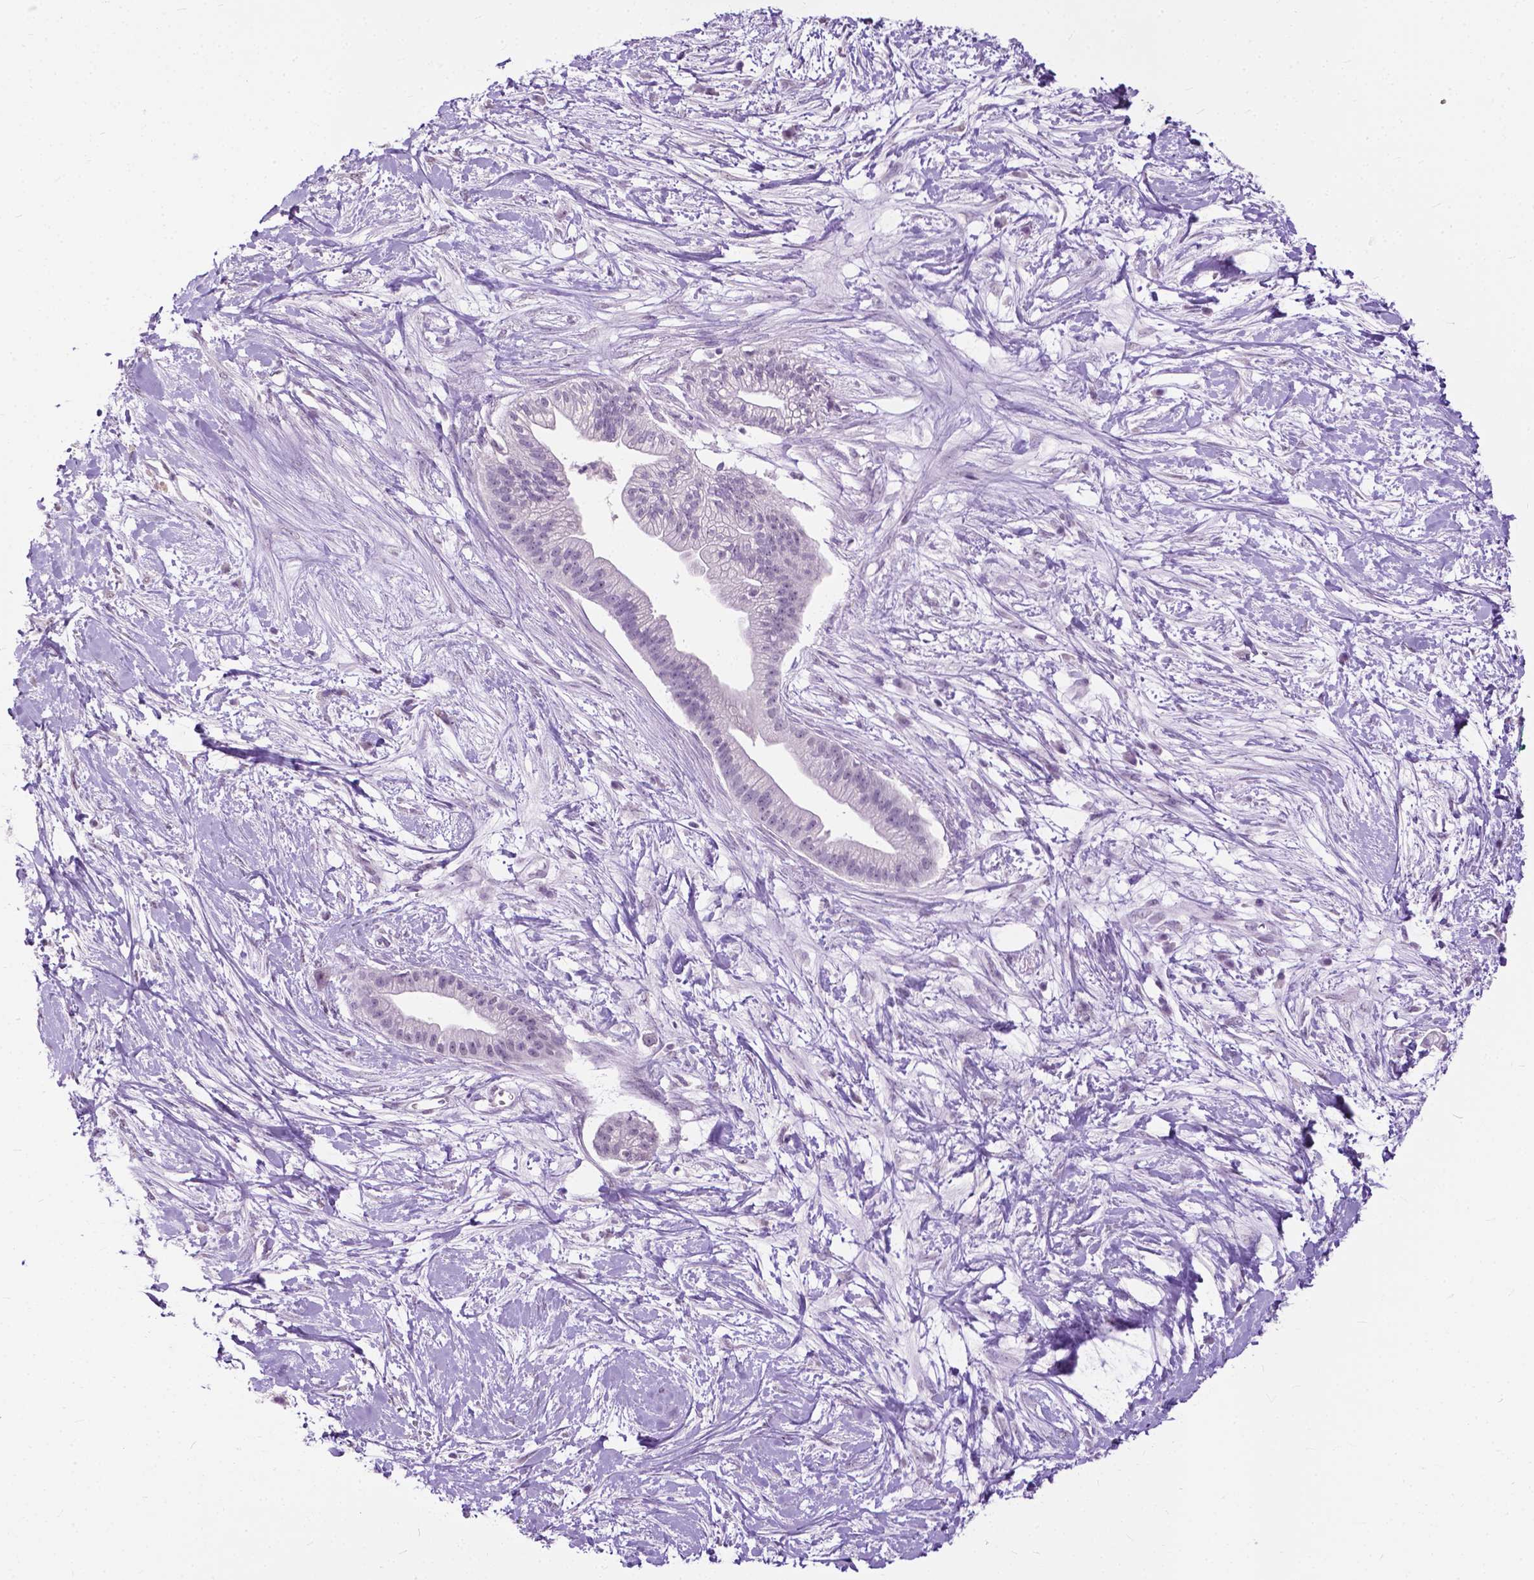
{"staining": {"intensity": "negative", "quantity": "none", "location": "none"}, "tissue": "pancreatic cancer", "cell_type": "Tumor cells", "image_type": "cancer", "snomed": [{"axis": "morphology", "description": "Normal tissue, NOS"}, {"axis": "morphology", "description": "Adenocarcinoma, NOS"}, {"axis": "topography", "description": "Lymph node"}, {"axis": "topography", "description": "Pancreas"}], "caption": "High power microscopy image of an immunohistochemistry histopathology image of pancreatic adenocarcinoma, revealing no significant positivity in tumor cells.", "gene": "GPR37L1", "patient": {"sex": "female", "age": 58}}